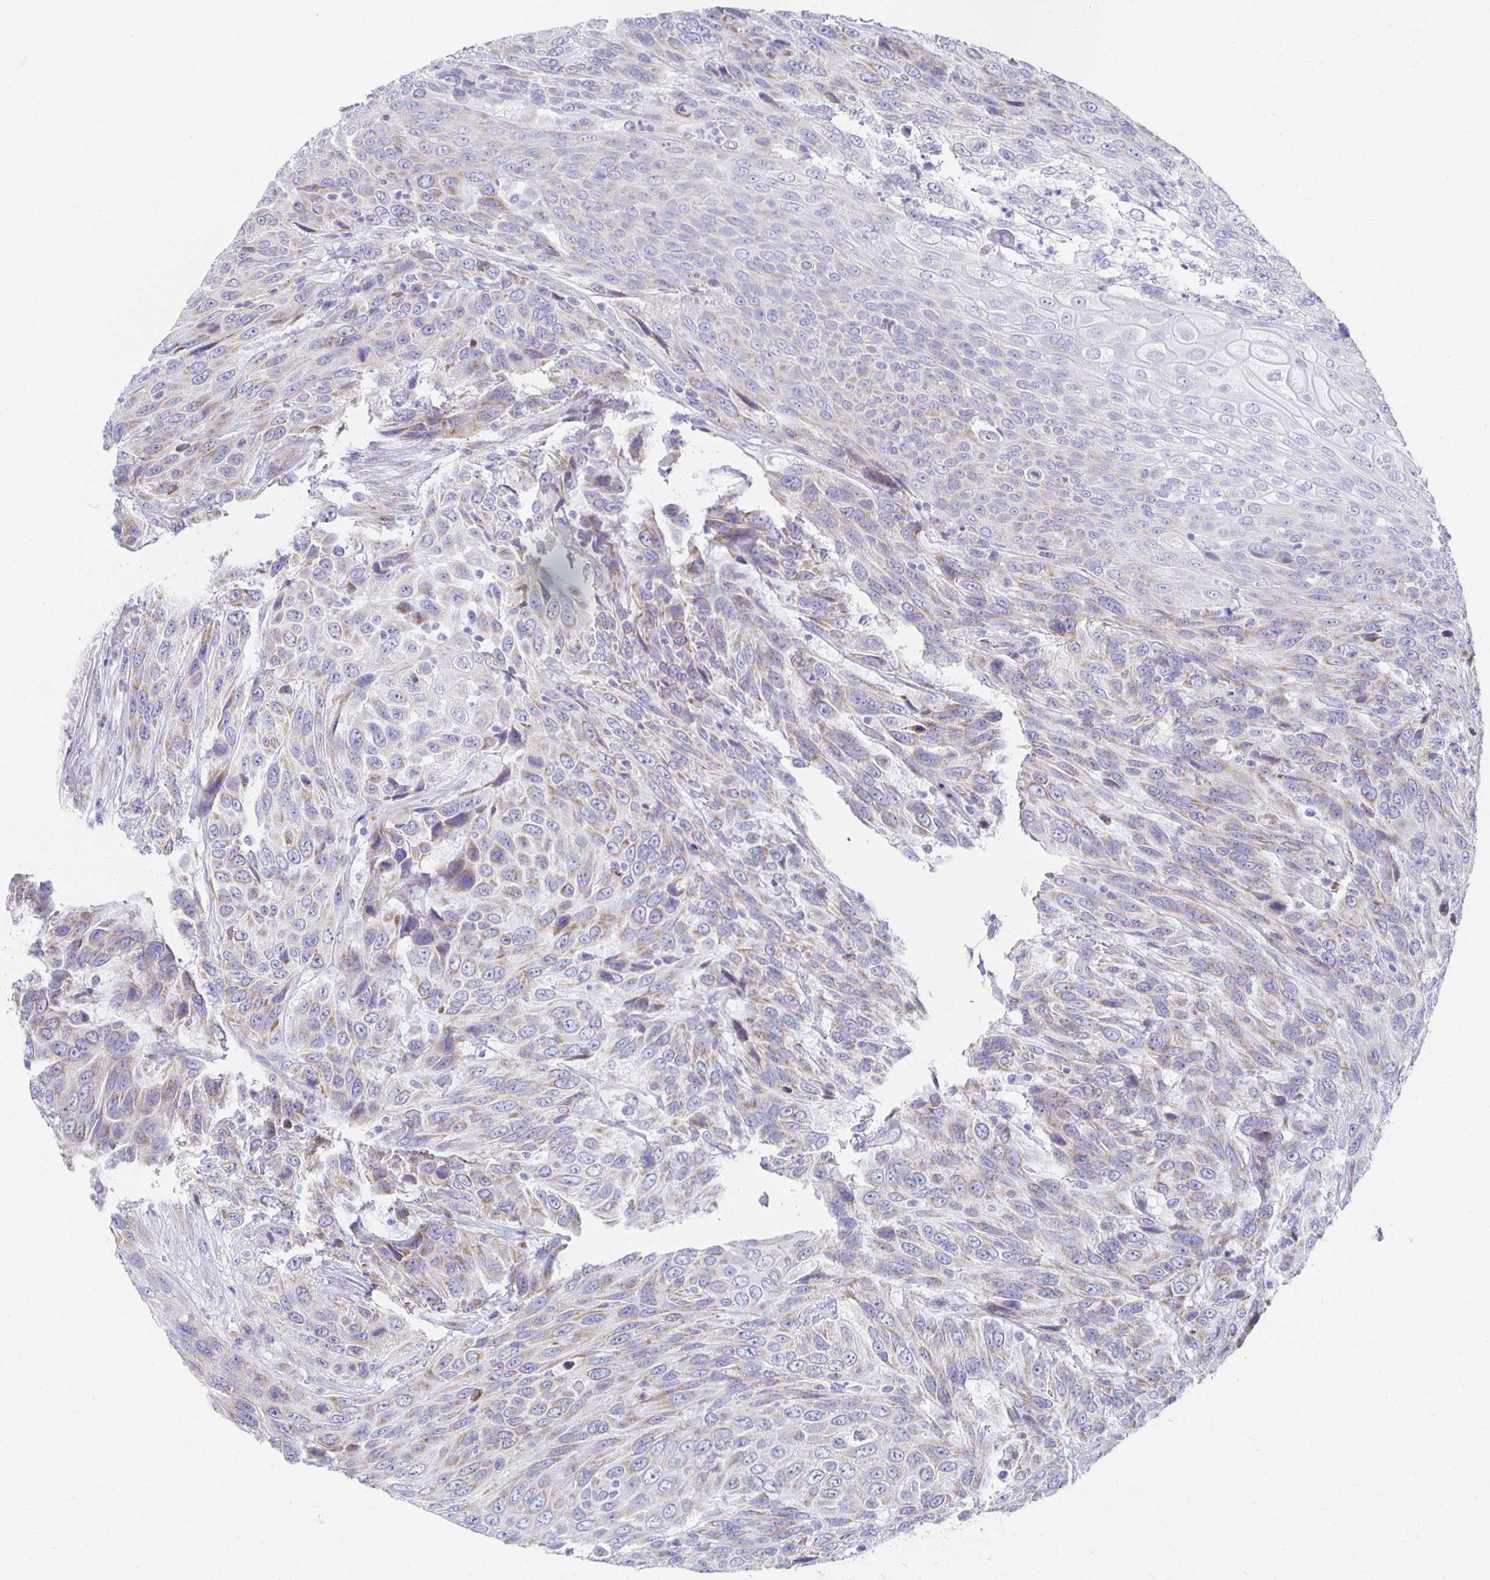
{"staining": {"intensity": "weak", "quantity": "25%-75%", "location": "cytoplasmic/membranous"}, "tissue": "urothelial cancer", "cell_type": "Tumor cells", "image_type": "cancer", "snomed": [{"axis": "morphology", "description": "Urothelial carcinoma, High grade"}, {"axis": "topography", "description": "Urinary bladder"}], "caption": "High-grade urothelial carcinoma stained with a brown dye reveals weak cytoplasmic/membranous positive expression in approximately 25%-75% of tumor cells.", "gene": "TEX44", "patient": {"sex": "female", "age": 70}}